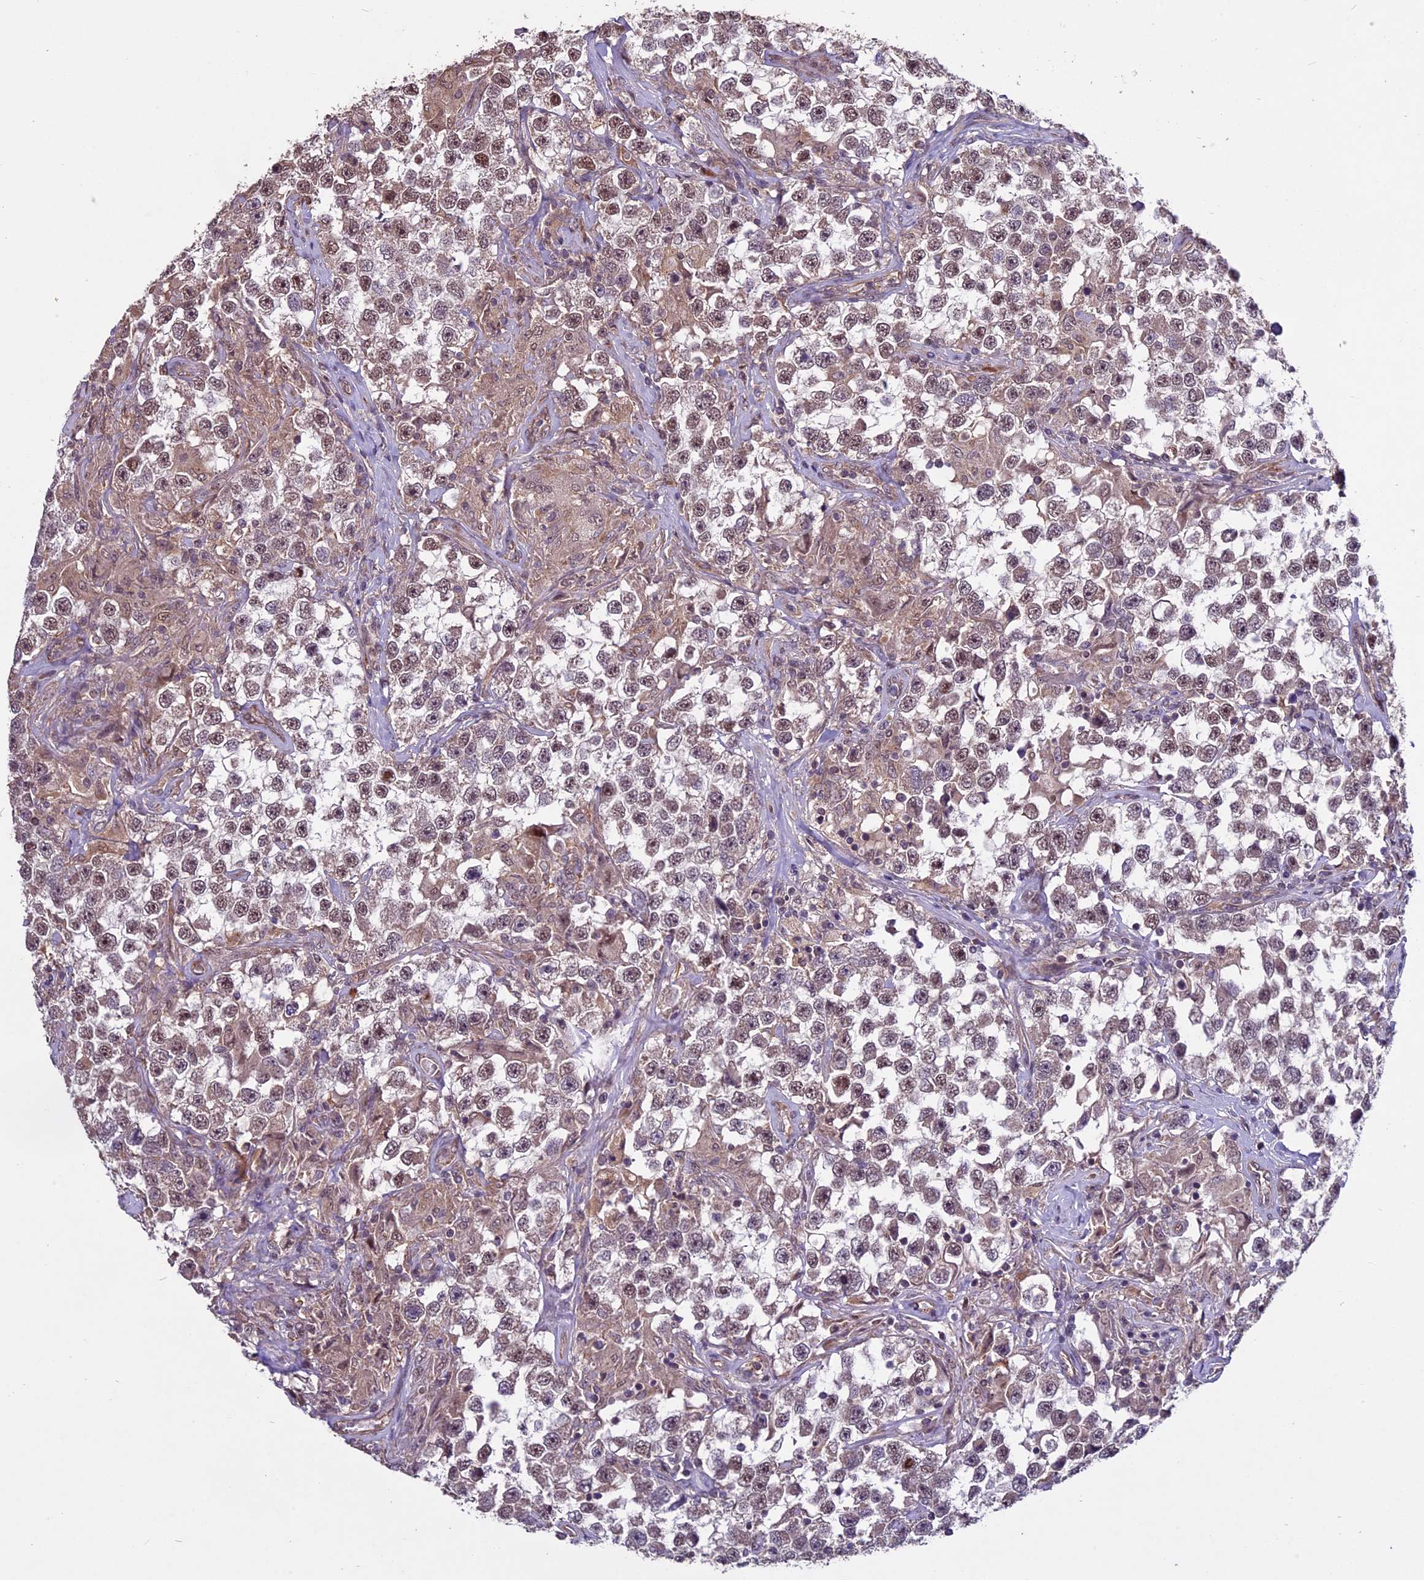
{"staining": {"intensity": "weak", "quantity": ">75%", "location": "nuclear"}, "tissue": "testis cancer", "cell_type": "Tumor cells", "image_type": "cancer", "snomed": [{"axis": "morphology", "description": "Seminoma, NOS"}, {"axis": "topography", "description": "Testis"}], "caption": "Testis cancer (seminoma) was stained to show a protein in brown. There is low levels of weak nuclear positivity in approximately >75% of tumor cells. The staining was performed using DAB (3,3'-diaminobenzidine) to visualize the protein expression in brown, while the nuclei were stained in blue with hematoxylin (Magnification: 20x).", "gene": "C3orf70", "patient": {"sex": "male", "age": 46}}